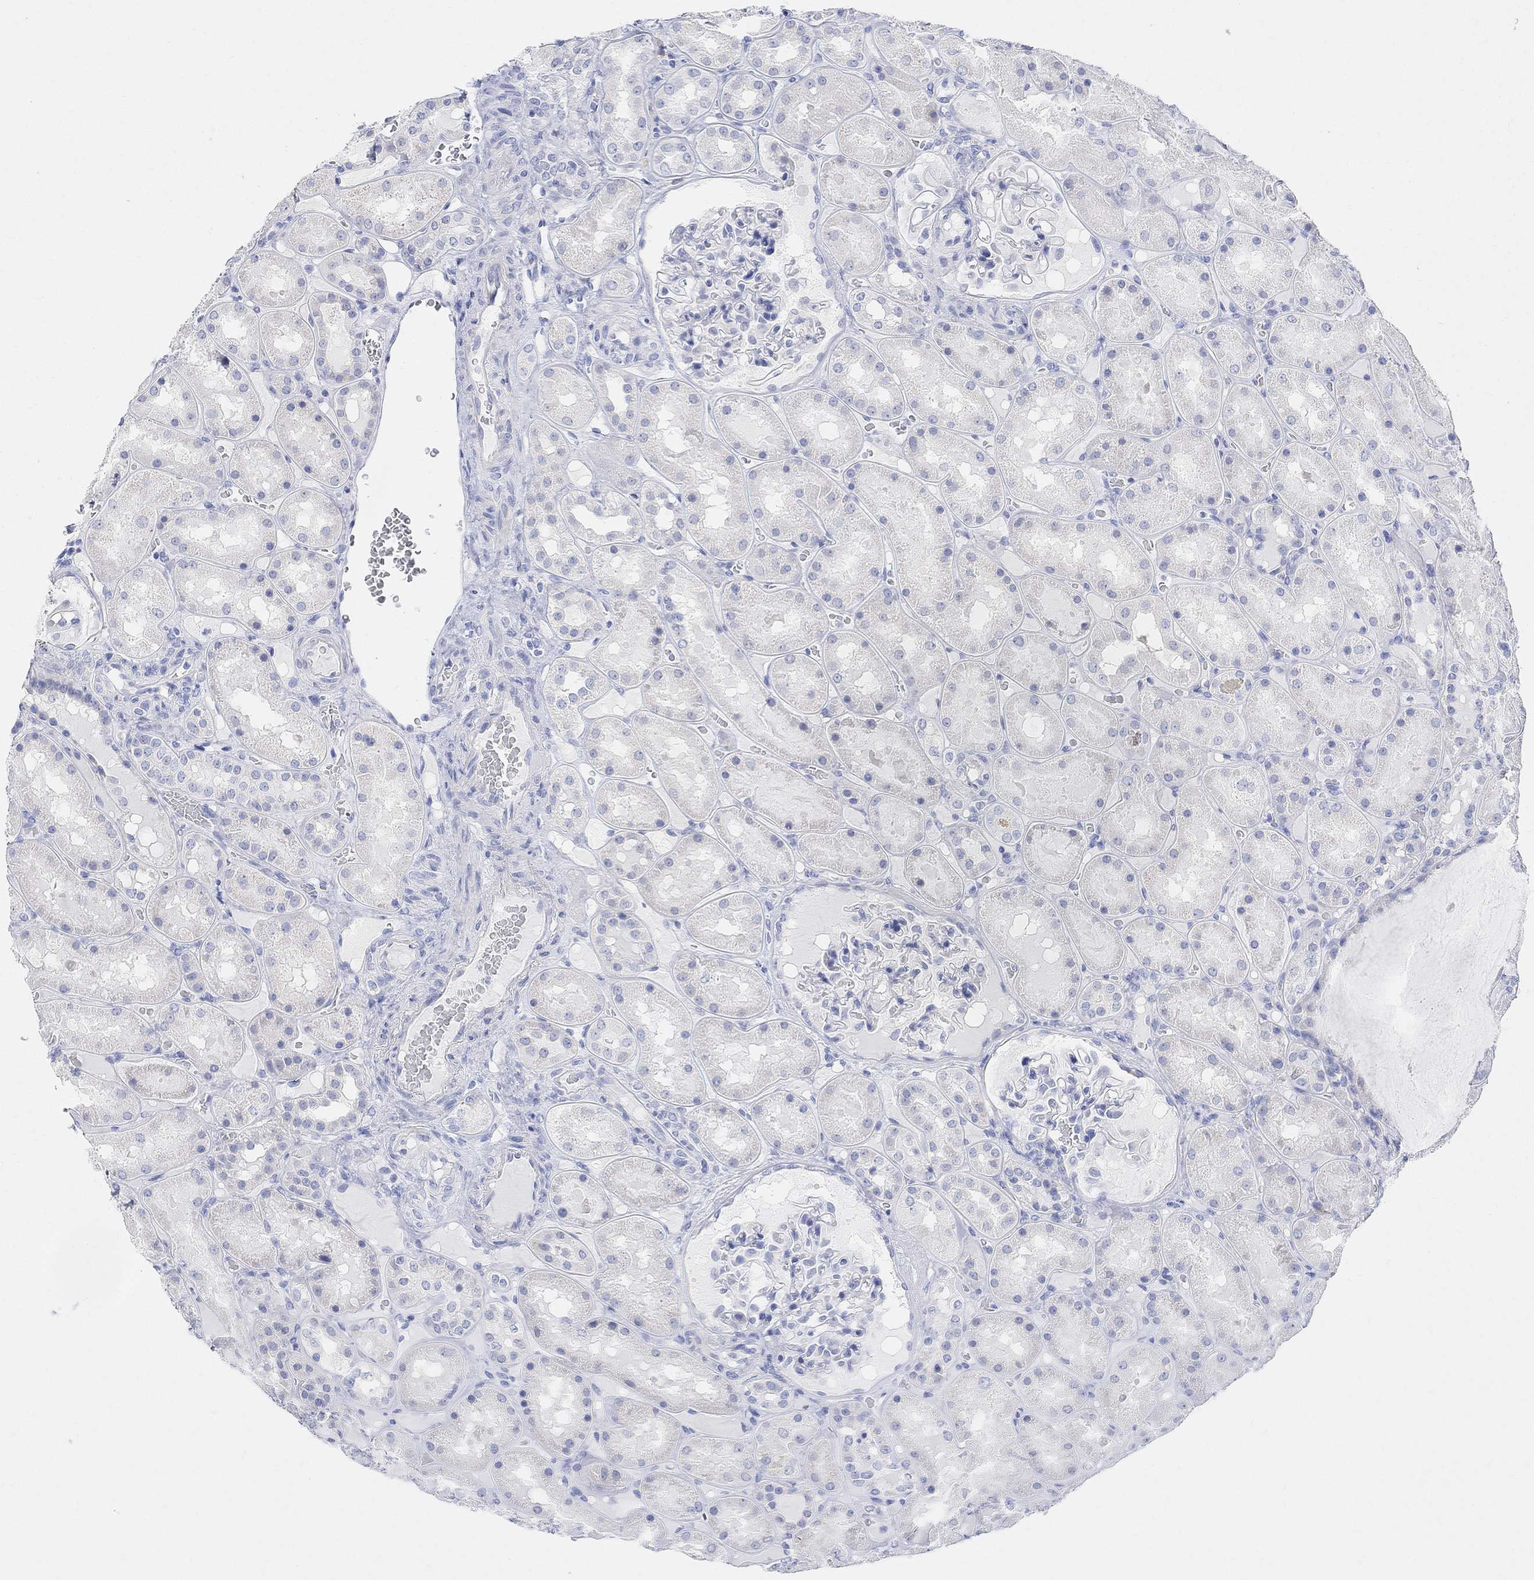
{"staining": {"intensity": "negative", "quantity": "none", "location": "none"}, "tissue": "kidney", "cell_type": "Cells in glomeruli", "image_type": "normal", "snomed": [{"axis": "morphology", "description": "Normal tissue, NOS"}, {"axis": "topography", "description": "Kidney"}], "caption": "This is an IHC image of unremarkable human kidney. There is no expression in cells in glomeruli.", "gene": "RETNLB", "patient": {"sex": "male", "age": 73}}